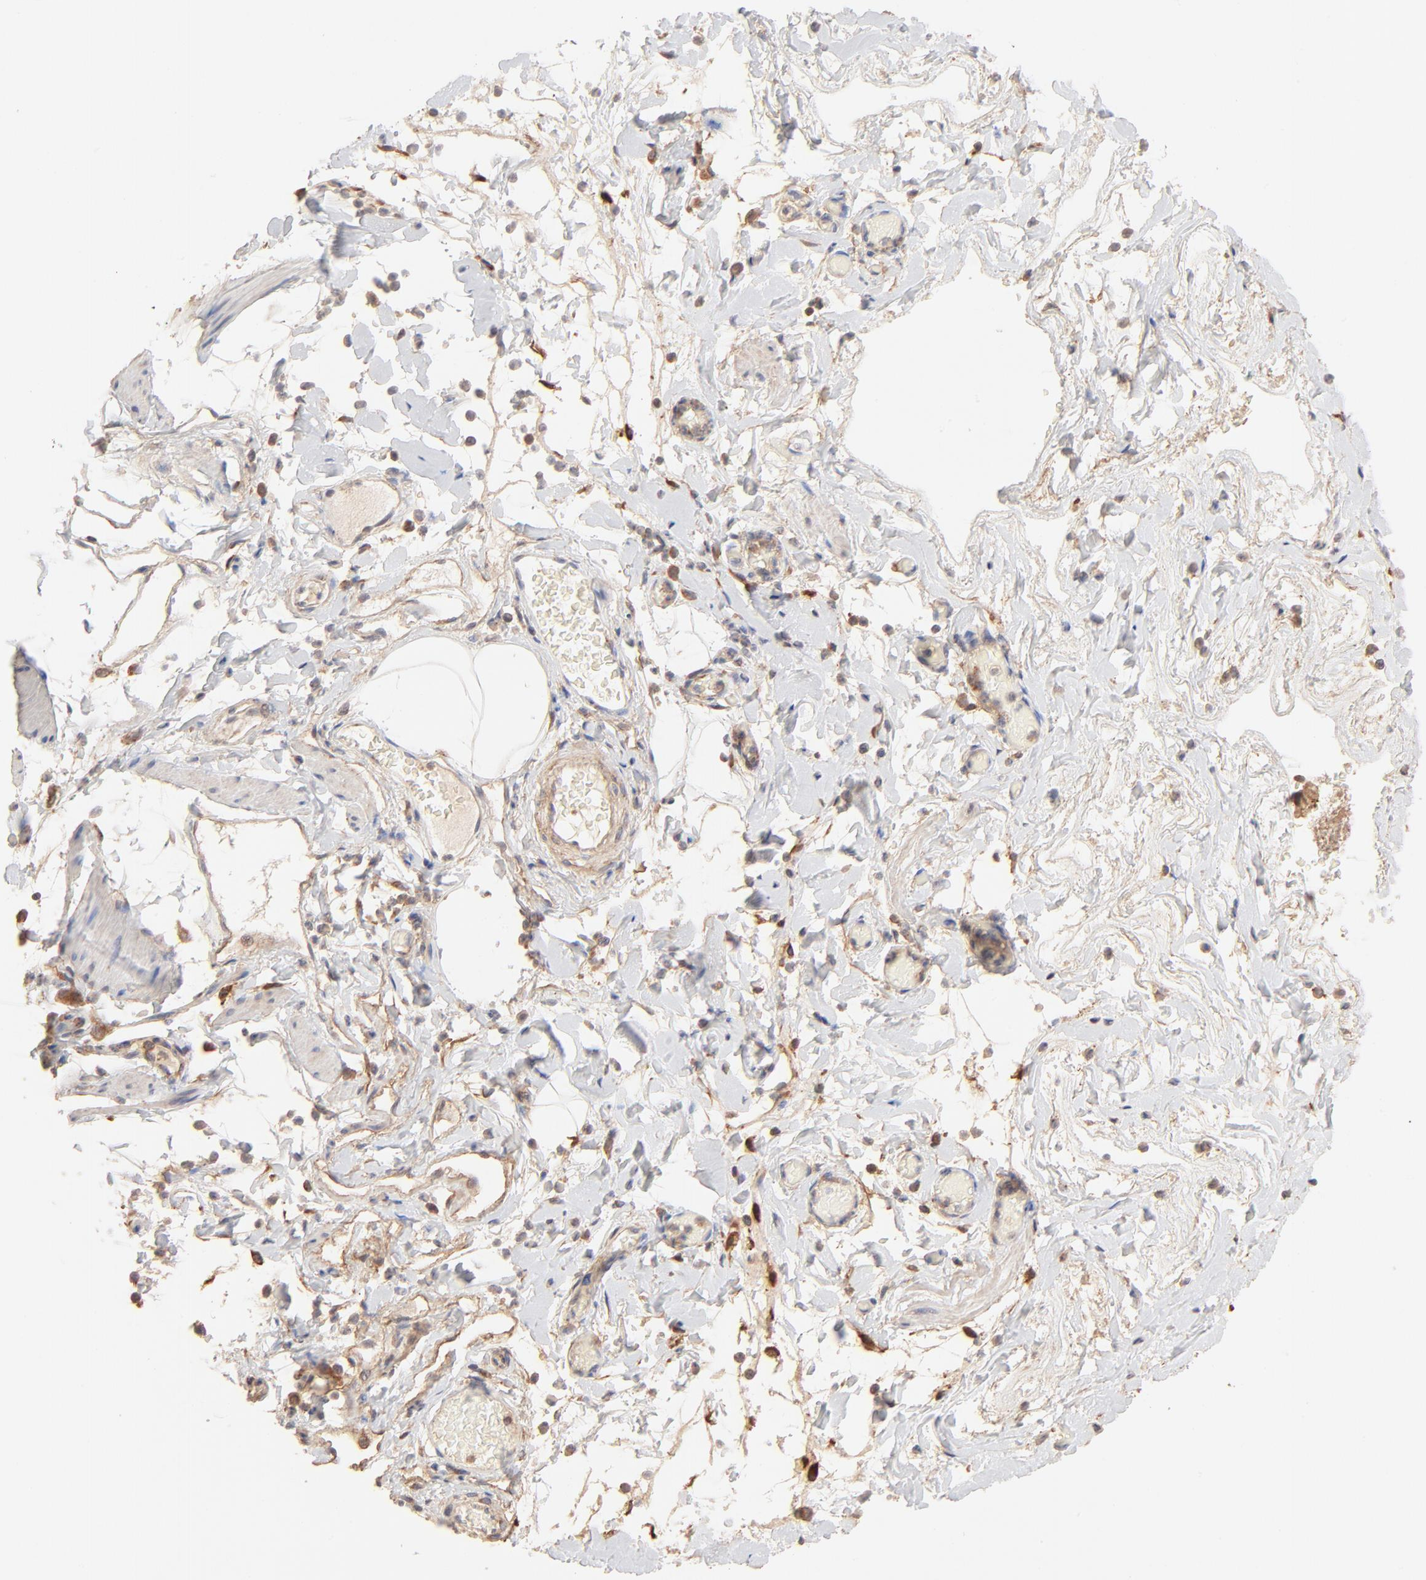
{"staining": {"intensity": "weak", "quantity": "25%-75%", "location": "cytoplasmic/membranous"}, "tissue": "smooth muscle", "cell_type": "Smooth muscle cells", "image_type": "normal", "snomed": [{"axis": "morphology", "description": "Normal tissue, NOS"}, {"axis": "topography", "description": "Smooth muscle"}, {"axis": "topography", "description": "Colon"}], "caption": "This image displays immunohistochemistry (IHC) staining of normal smooth muscle, with low weak cytoplasmic/membranous positivity in approximately 25%-75% of smooth muscle cells.", "gene": "CSPG4", "patient": {"sex": "male", "age": 67}}